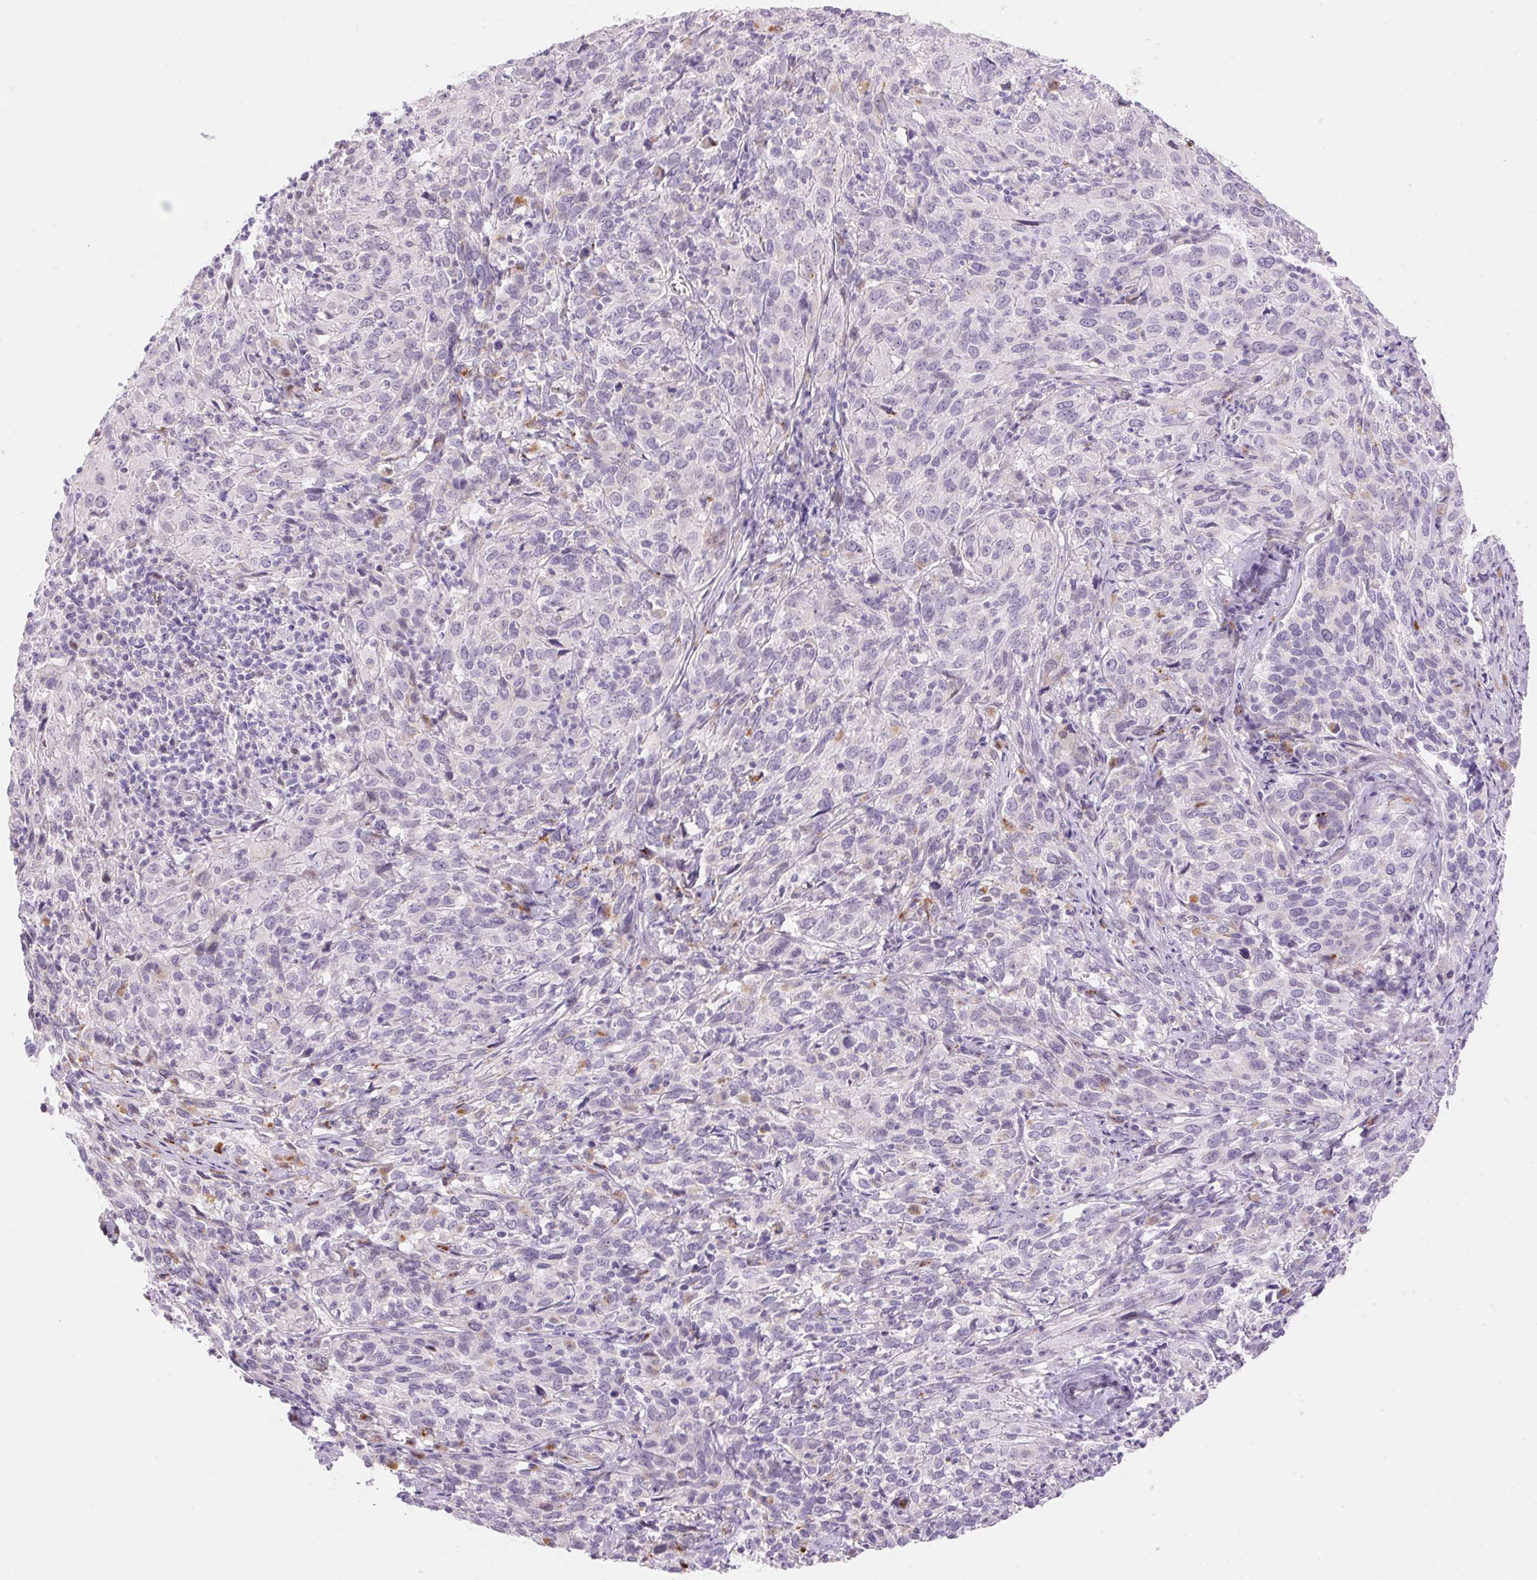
{"staining": {"intensity": "negative", "quantity": "none", "location": "none"}, "tissue": "cervical cancer", "cell_type": "Tumor cells", "image_type": "cancer", "snomed": [{"axis": "morphology", "description": "Squamous cell carcinoma, NOS"}, {"axis": "topography", "description": "Cervix"}], "caption": "Immunohistochemistry (IHC) of human cervical cancer (squamous cell carcinoma) exhibits no expression in tumor cells.", "gene": "TEKT1", "patient": {"sex": "female", "age": 51}}